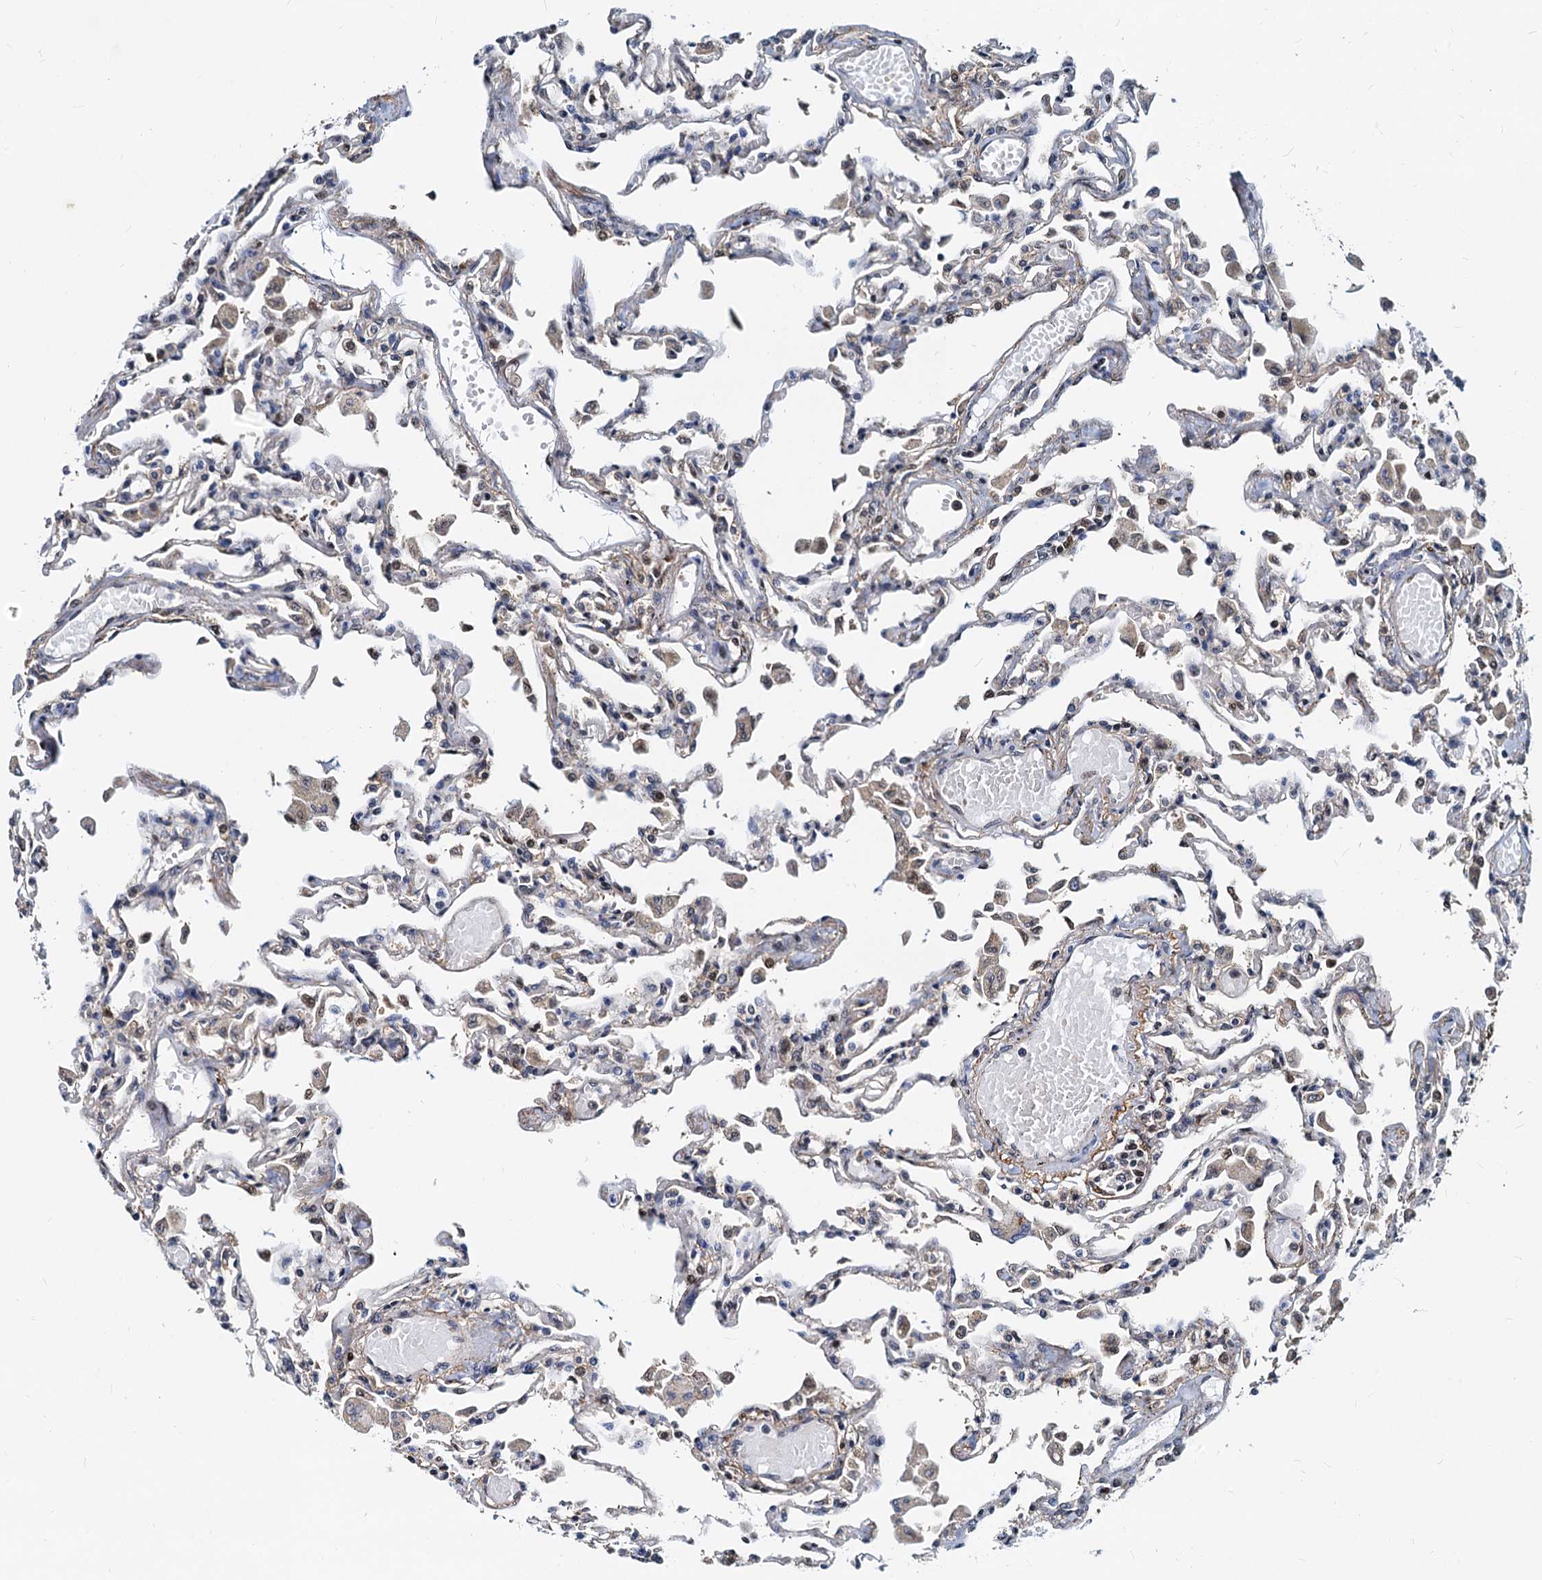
{"staining": {"intensity": "moderate", "quantity": "<25%", "location": "nuclear"}, "tissue": "lung", "cell_type": "Alveolar cells", "image_type": "normal", "snomed": [{"axis": "morphology", "description": "Normal tissue, NOS"}, {"axis": "topography", "description": "Bronchus"}, {"axis": "topography", "description": "Lung"}], "caption": "Brown immunohistochemical staining in unremarkable lung exhibits moderate nuclear positivity in about <25% of alveolar cells.", "gene": "PTGES3", "patient": {"sex": "female", "age": 49}}